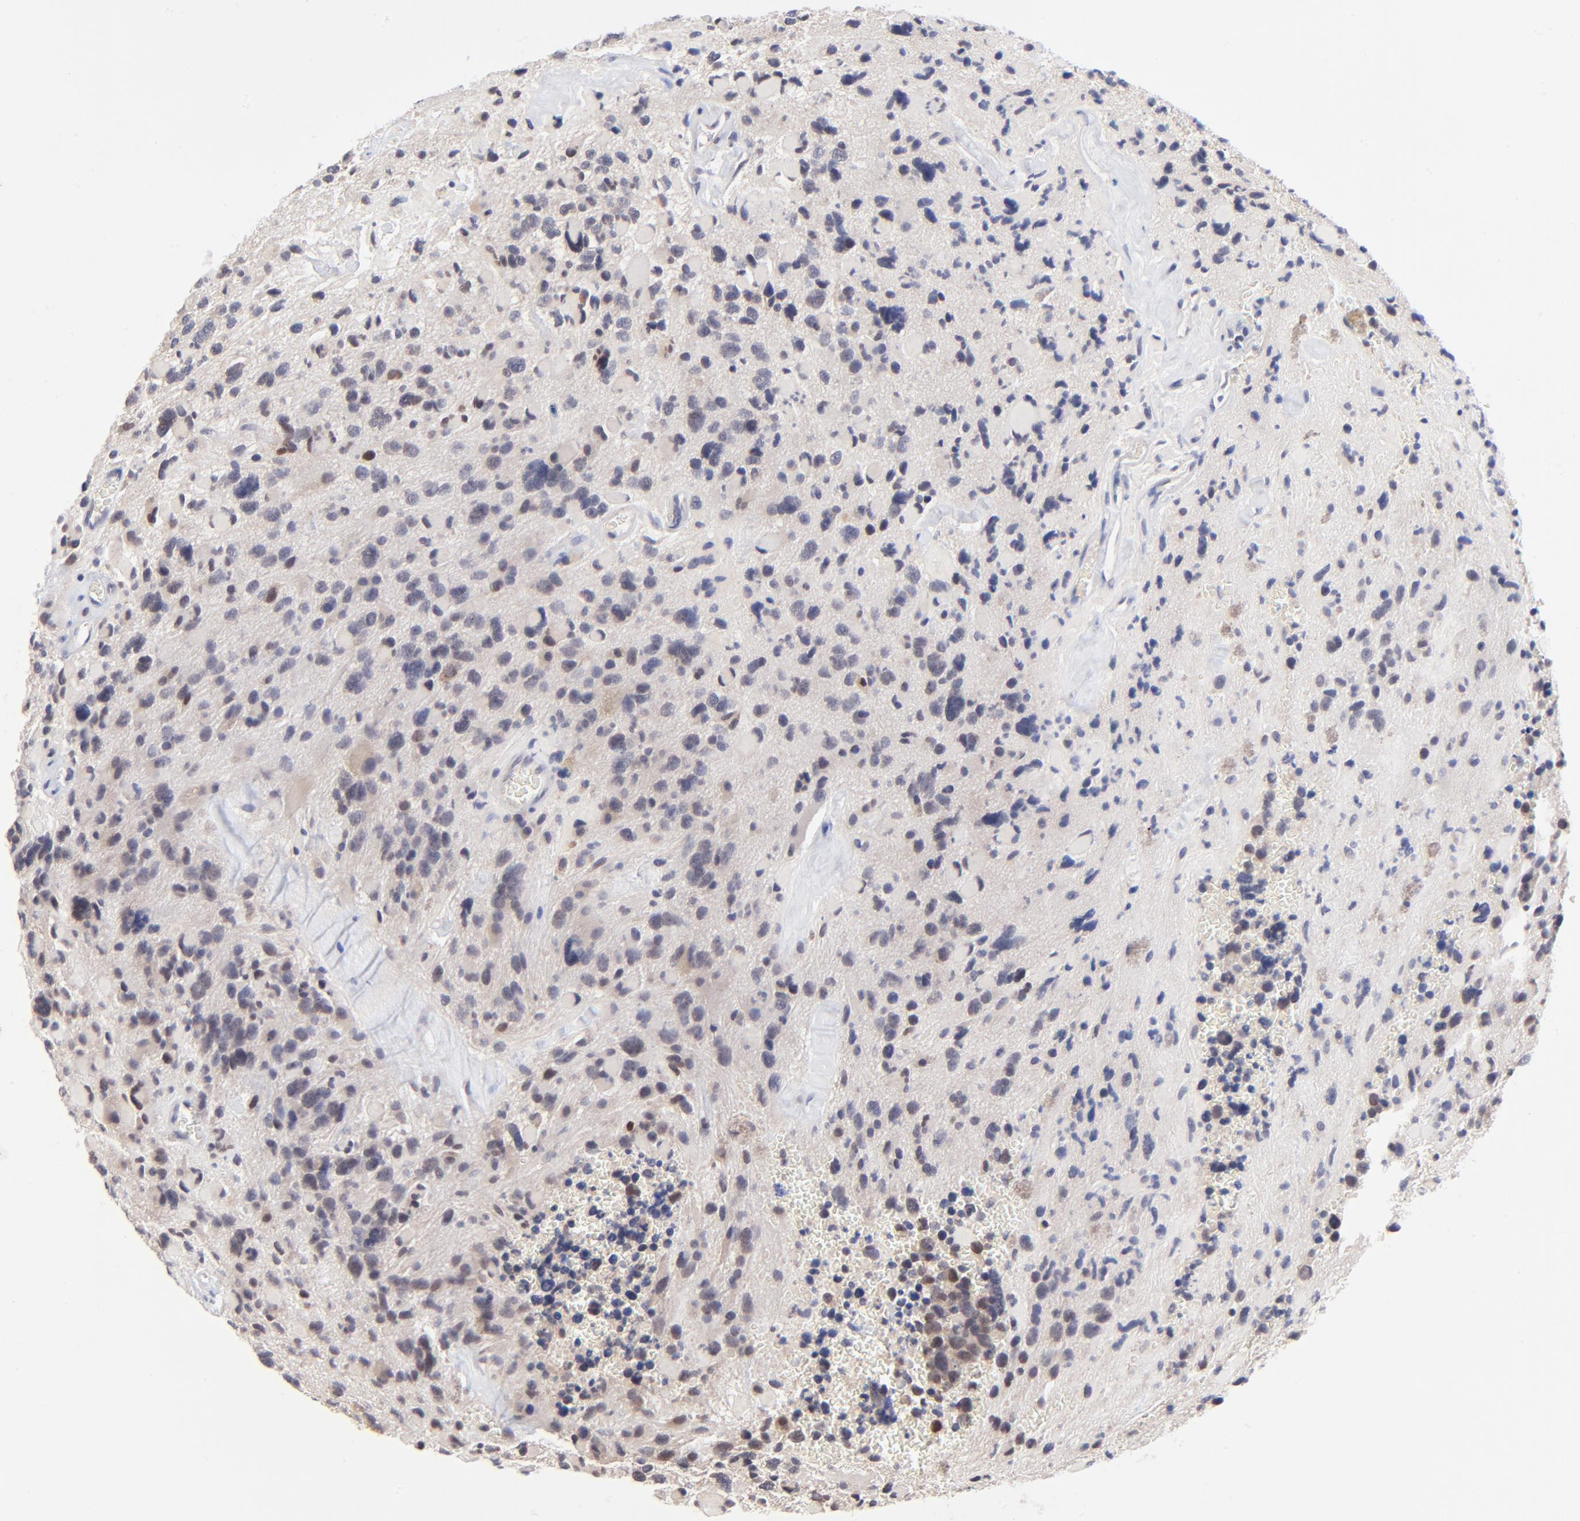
{"staining": {"intensity": "negative", "quantity": "none", "location": "none"}, "tissue": "glioma", "cell_type": "Tumor cells", "image_type": "cancer", "snomed": [{"axis": "morphology", "description": "Glioma, malignant, High grade"}, {"axis": "topography", "description": "Brain"}], "caption": "An IHC photomicrograph of glioma is shown. There is no staining in tumor cells of glioma.", "gene": "FBXO8", "patient": {"sex": "female", "age": 37}}